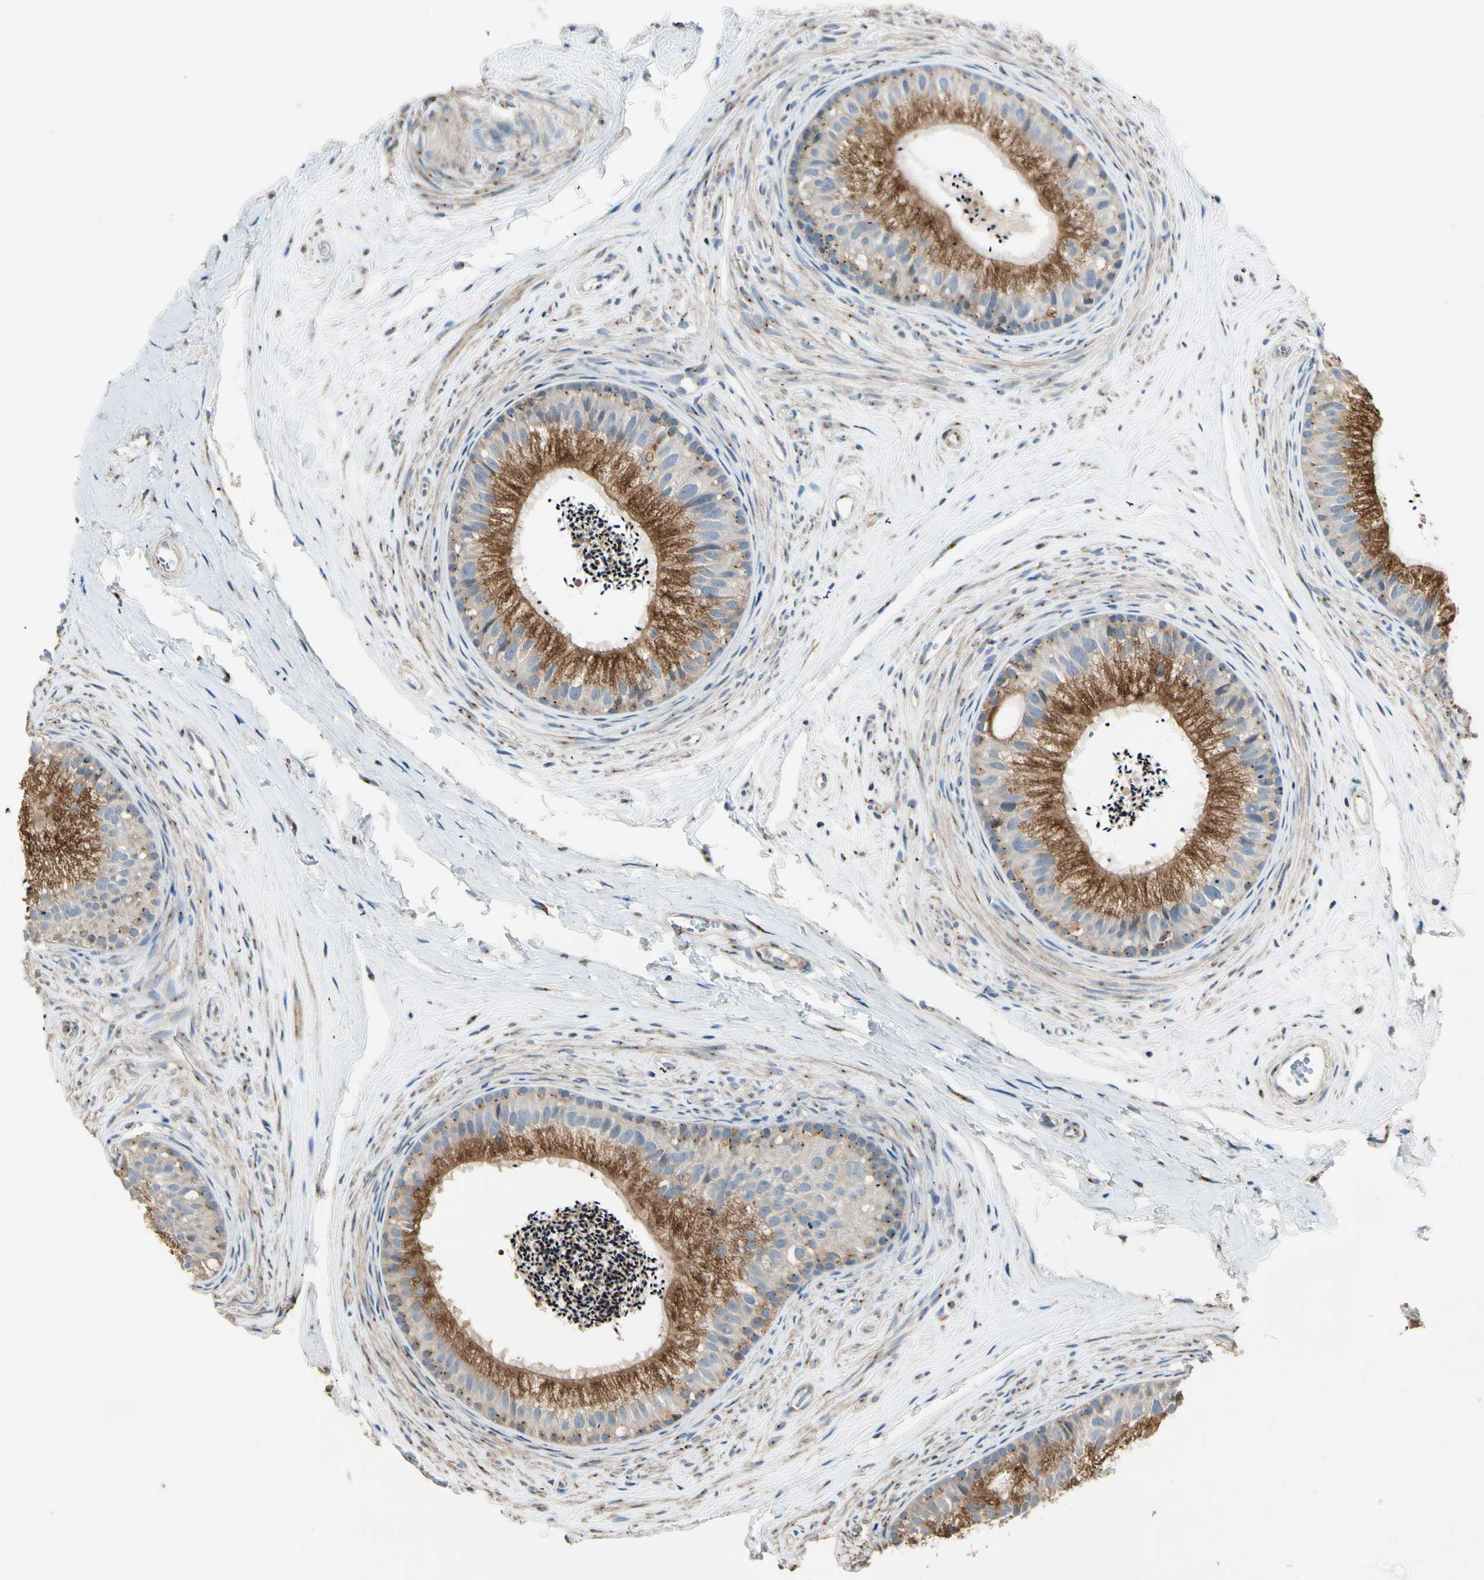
{"staining": {"intensity": "strong", "quantity": "25%-75%", "location": "cytoplasmic/membranous"}, "tissue": "epididymis", "cell_type": "Glandular cells", "image_type": "normal", "snomed": [{"axis": "morphology", "description": "Normal tissue, NOS"}, {"axis": "topography", "description": "Epididymis"}], "caption": "Protein expression analysis of unremarkable epididymis displays strong cytoplasmic/membranous staining in approximately 25%-75% of glandular cells. Ihc stains the protein of interest in brown and the nuclei are stained blue.", "gene": "AKAP9", "patient": {"sex": "male", "age": 56}}